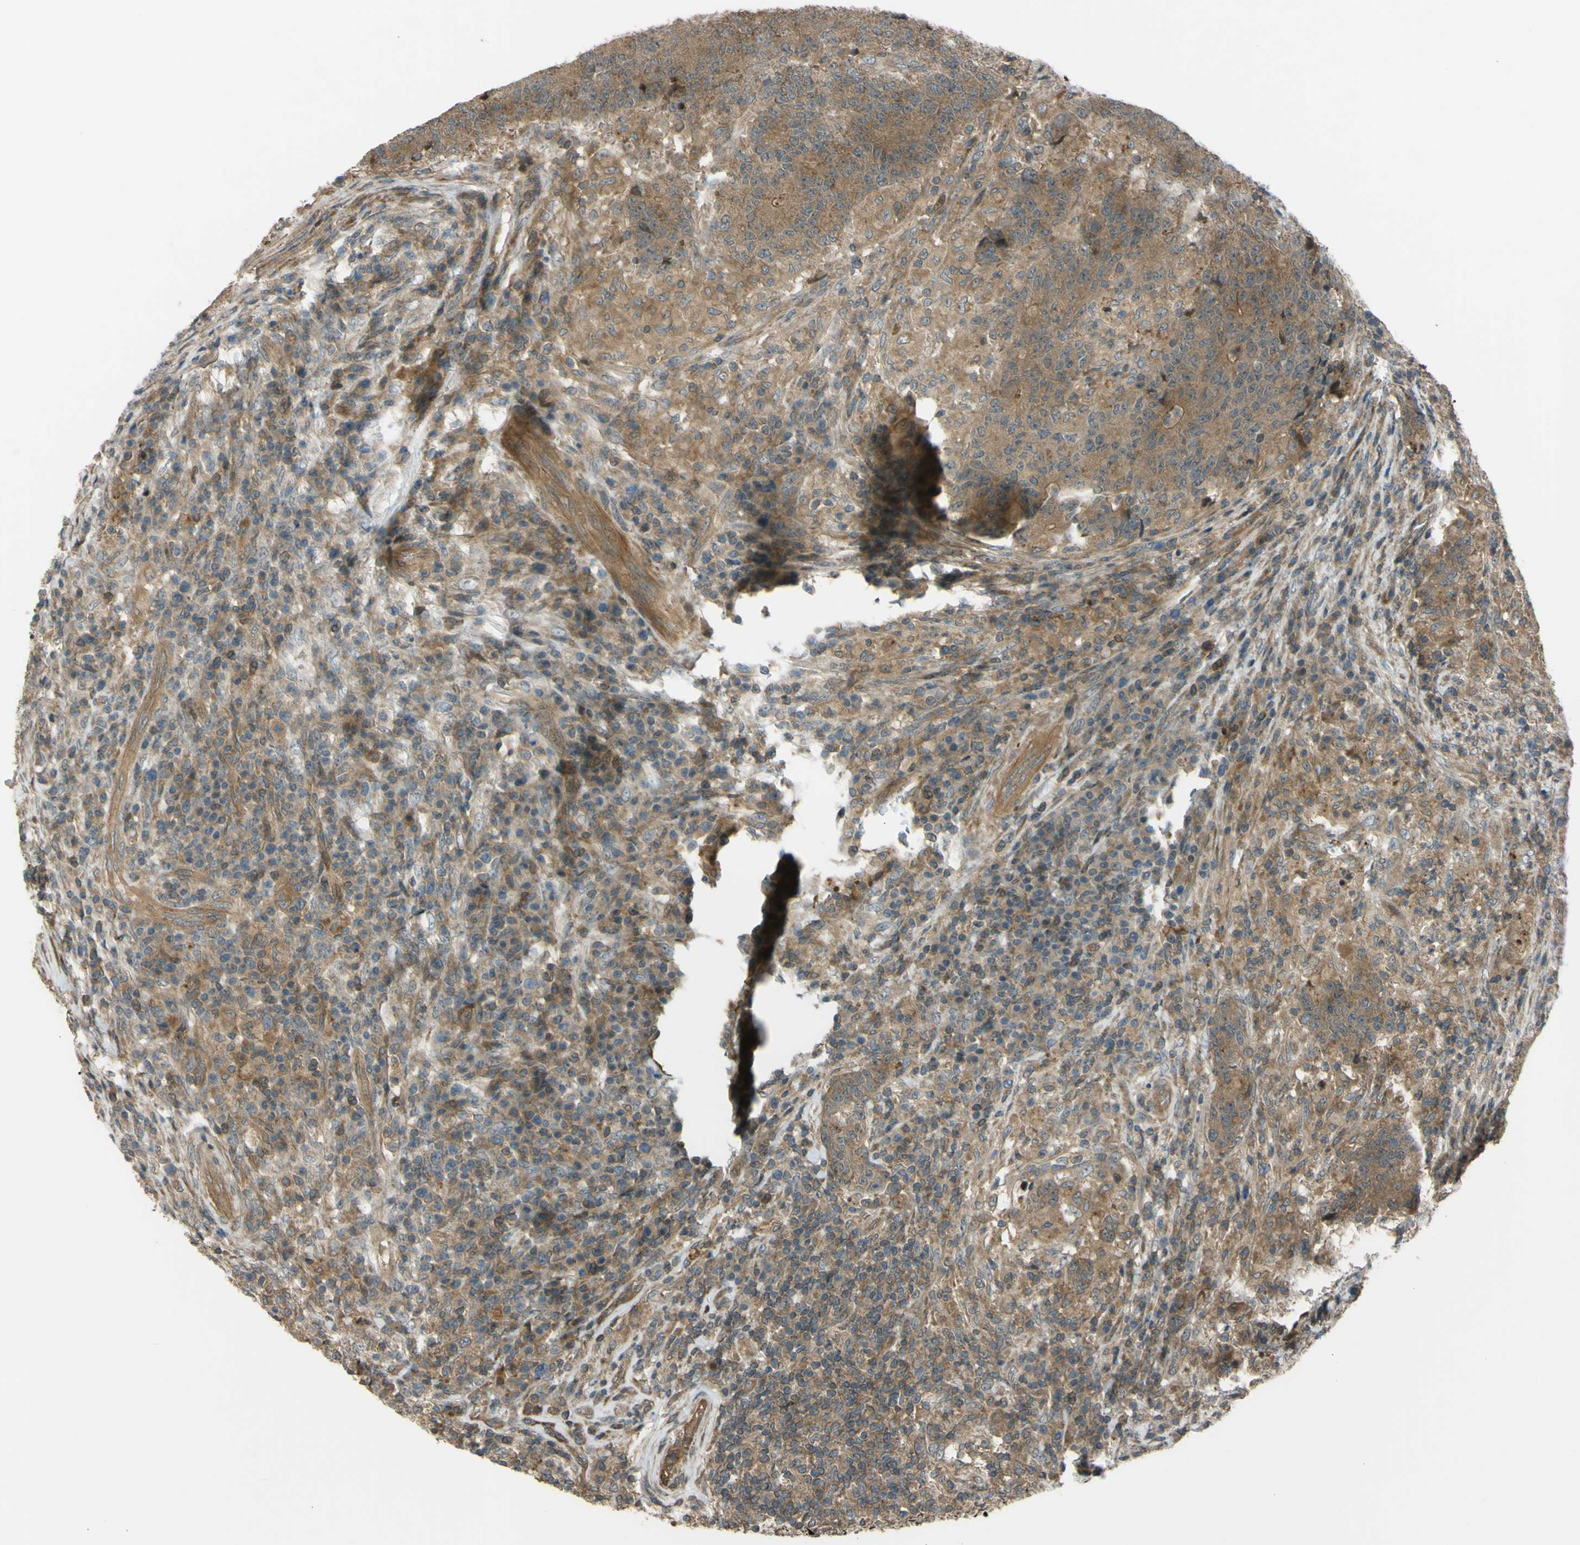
{"staining": {"intensity": "moderate", "quantity": ">75%", "location": "cytoplasmic/membranous"}, "tissue": "colorectal cancer", "cell_type": "Tumor cells", "image_type": "cancer", "snomed": [{"axis": "morphology", "description": "Normal tissue, NOS"}, {"axis": "morphology", "description": "Adenocarcinoma, NOS"}, {"axis": "topography", "description": "Colon"}], "caption": "An IHC histopathology image of tumor tissue is shown. Protein staining in brown shows moderate cytoplasmic/membranous positivity in colorectal cancer within tumor cells.", "gene": "FLII", "patient": {"sex": "female", "age": 75}}